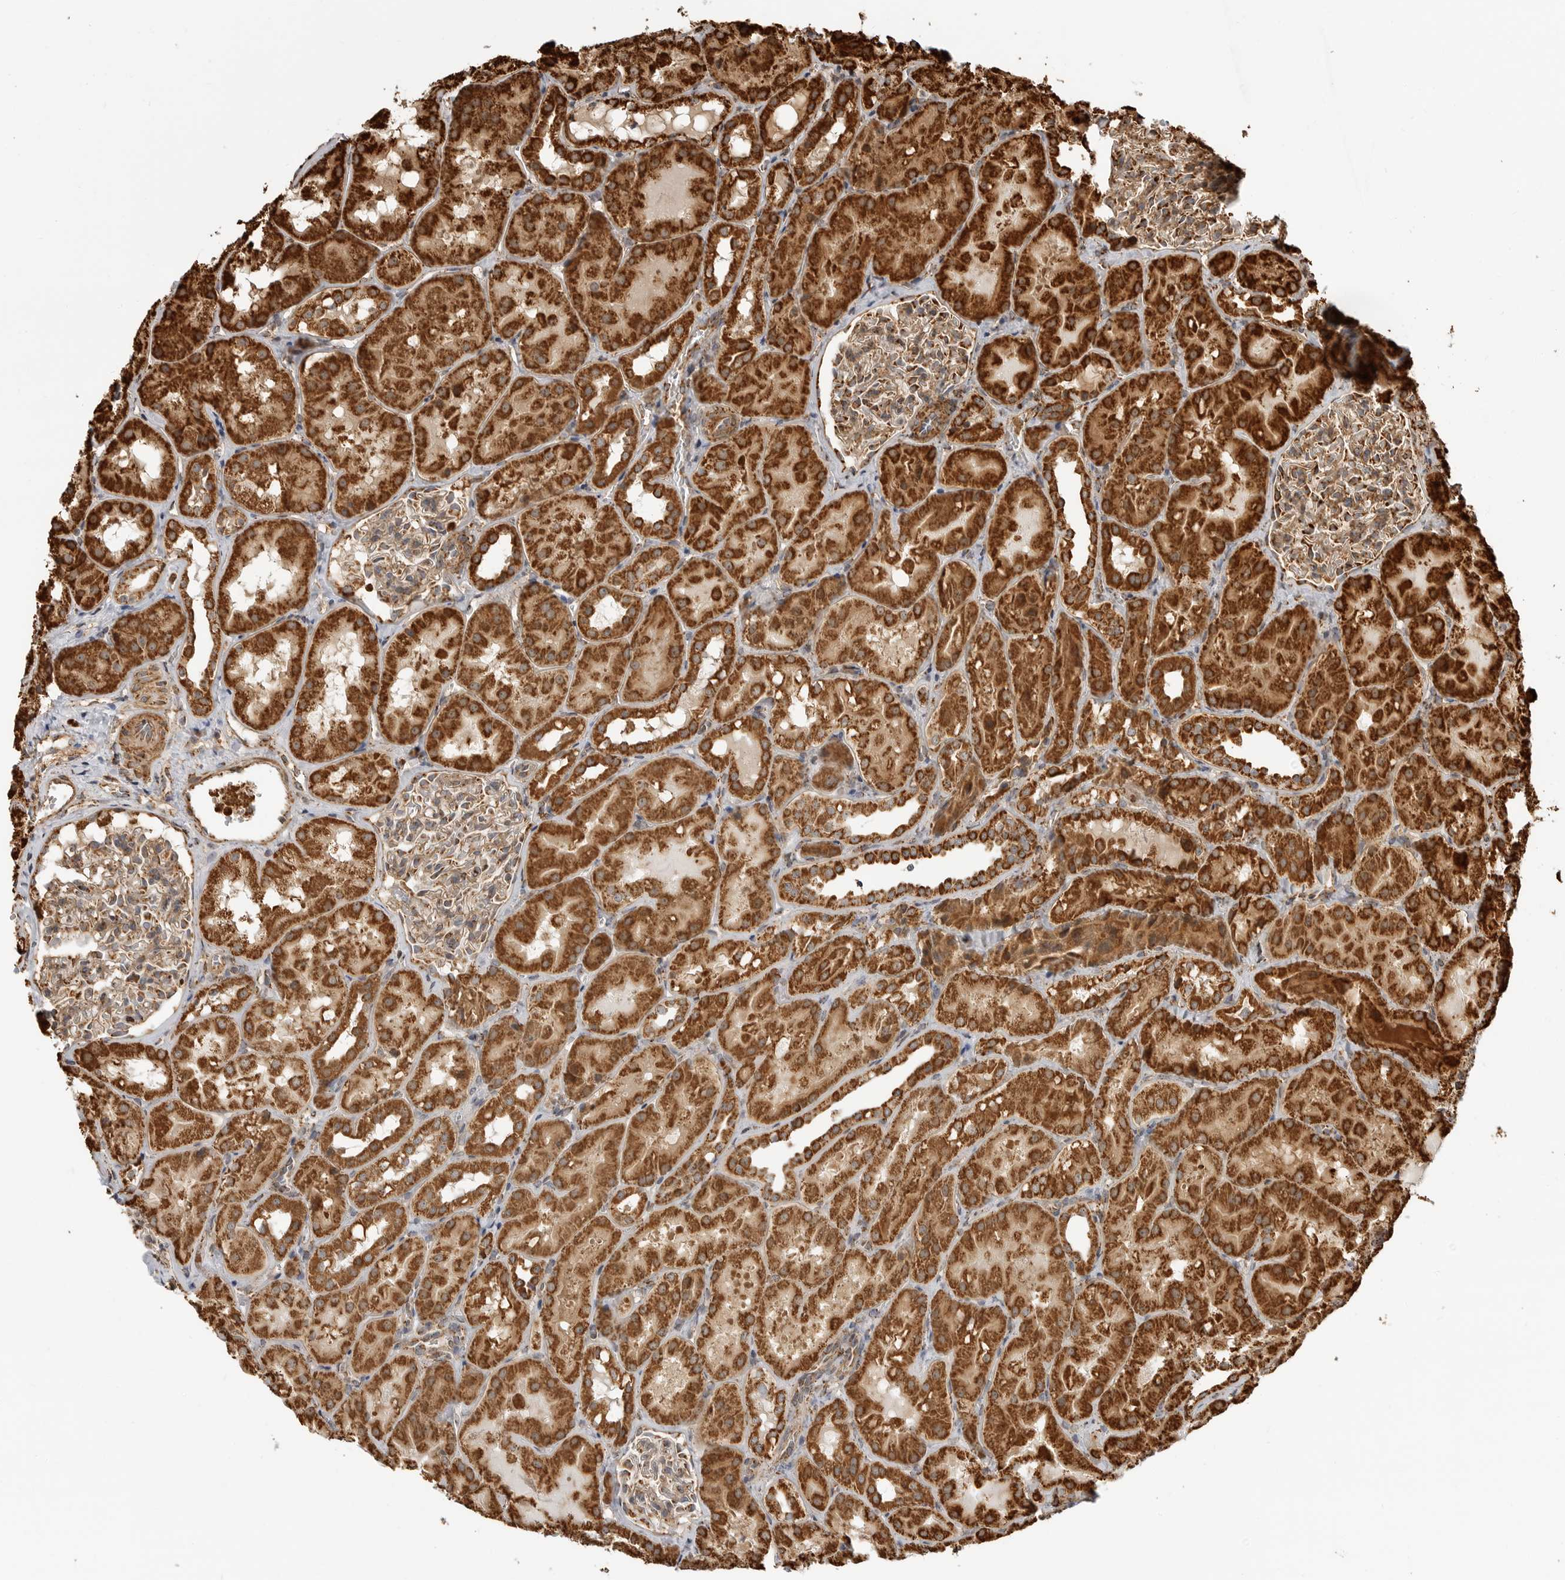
{"staining": {"intensity": "moderate", "quantity": ">75%", "location": "cytoplasmic/membranous"}, "tissue": "kidney", "cell_type": "Cells in glomeruli", "image_type": "normal", "snomed": [{"axis": "morphology", "description": "Normal tissue, NOS"}, {"axis": "topography", "description": "Kidney"}], "caption": "This micrograph demonstrates benign kidney stained with immunohistochemistry to label a protein in brown. The cytoplasmic/membranous of cells in glomeruli show moderate positivity for the protein. Nuclei are counter-stained blue.", "gene": "BMP2K", "patient": {"sex": "male", "age": 16}}